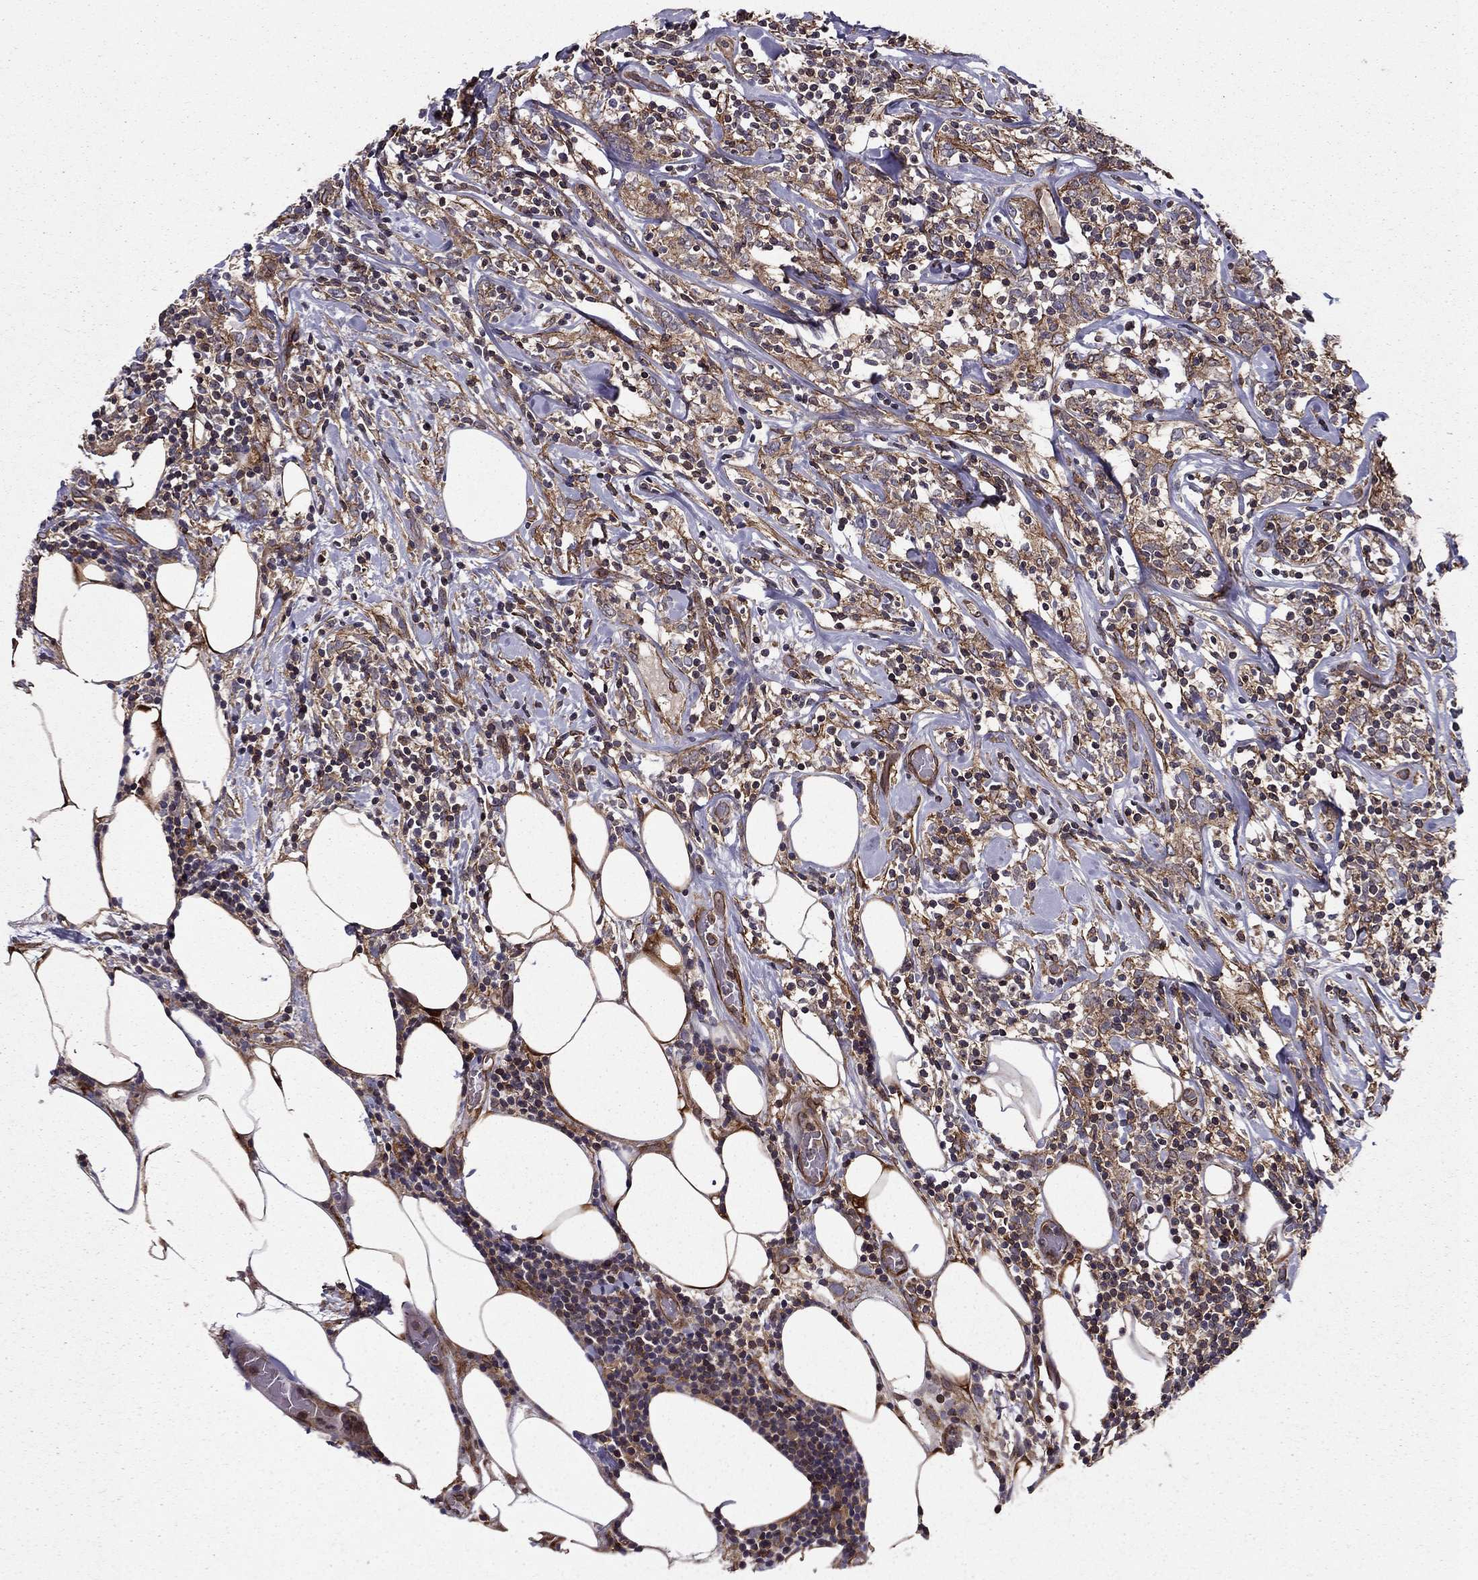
{"staining": {"intensity": "strong", "quantity": "<25%", "location": "cytoplasmic/membranous"}, "tissue": "lymphoma", "cell_type": "Tumor cells", "image_type": "cancer", "snomed": [{"axis": "morphology", "description": "Malignant lymphoma, non-Hodgkin's type, High grade"}, {"axis": "topography", "description": "Lymph node"}], "caption": "Protein expression analysis of human high-grade malignant lymphoma, non-Hodgkin's type reveals strong cytoplasmic/membranous staining in approximately <25% of tumor cells. The staining was performed using DAB to visualize the protein expression in brown, while the nuclei were stained in blue with hematoxylin (Magnification: 20x).", "gene": "SHMT1", "patient": {"sex": "female", "age": 84}}